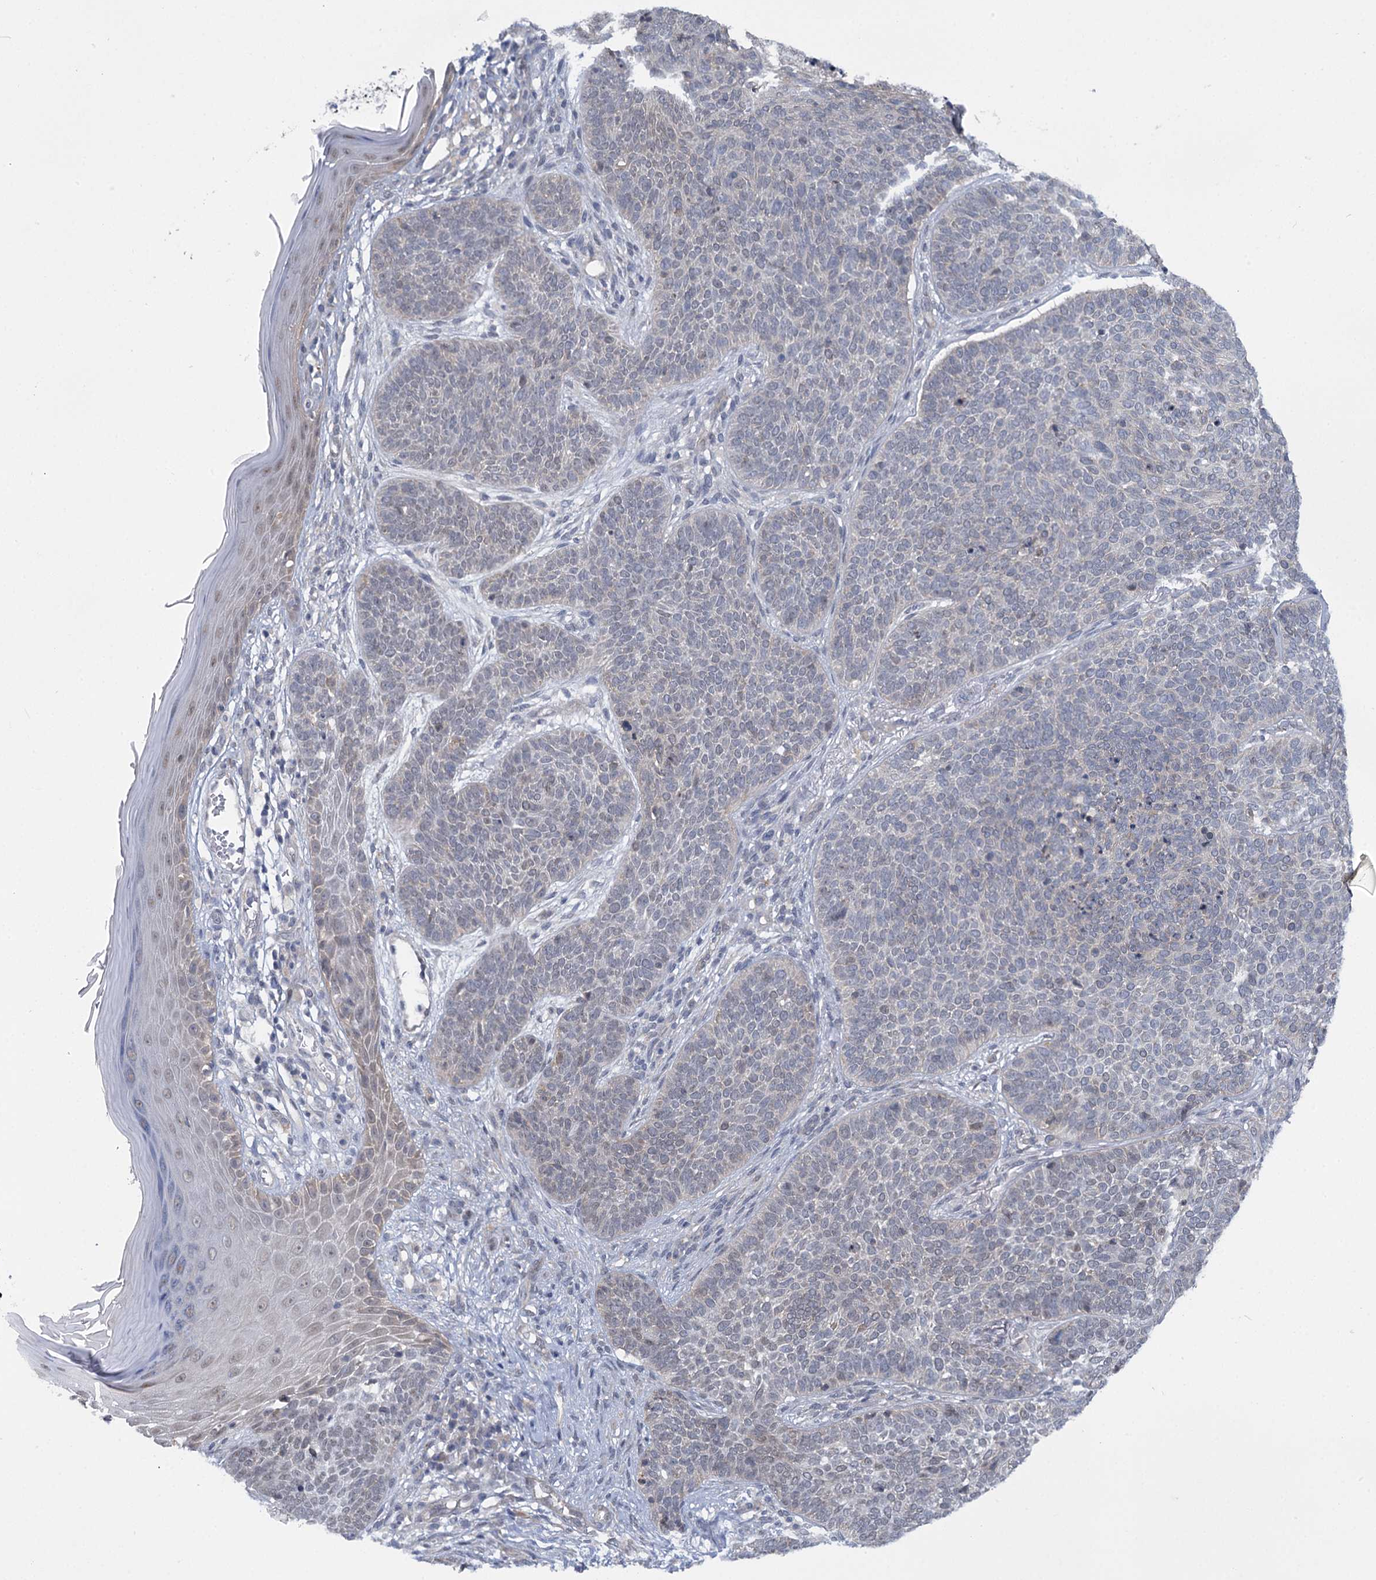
{"staining": {"intensity": "weak", "quantity": "25%-75%", "location": "nuclear"}, "tissue": "skin cancer", "cell_type": "Tumor cells", "image_type": "cancer", "snomed": [{"axis": "morphology", "description": "Basal cell carcinoma"}, {"axis": "topography", "description": "Skin"}], "caption": "This micrograph reveals IHC staining of human skin cancer (basal cell carcinoma), with low weak nuclear positivity in approximately 25%-75% of tumor cells.", "gene": "MBLAC2", "patient": {"sex": "male", "age": 85}}